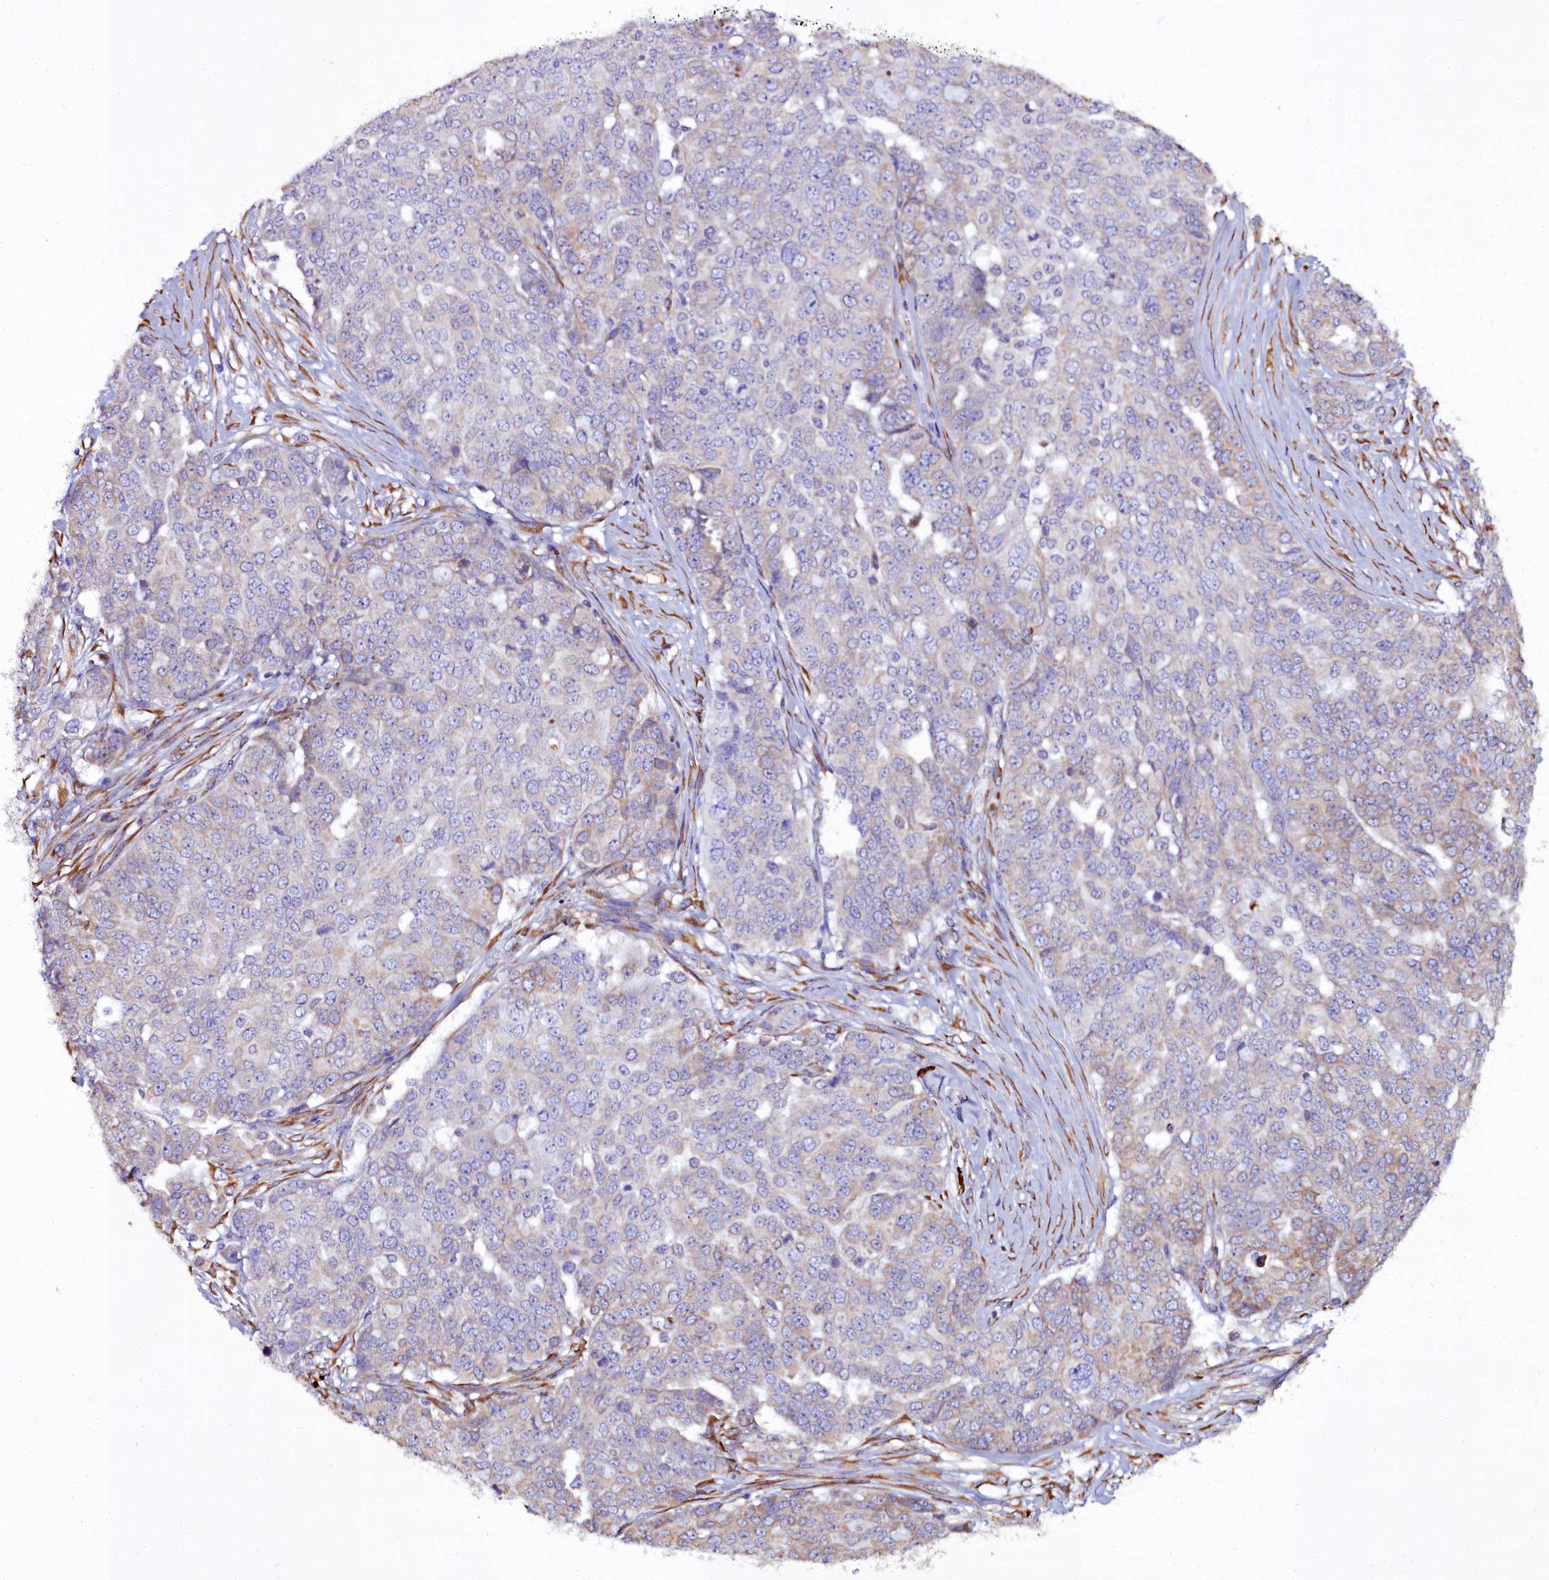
{"staining": {"intensity": "weak", "quantity": "<25%", "location": "cytoplasmic/membranous"}, "tissue": "ovarian cancer", "cell_type": "Tumor cells", "image_type": "cancer", "snomed": [{"axis": "morphology", "description": "Cystadenocarcinoma, serous, NOS"}, {"axis": "topography", "description": "Soft tissue"}, {"axis": "topography", "description": "Ovary"}], "caption": "DAB (3,3'-diaminobenzidine) immunohistochemical staining of serous cystadenocarcinoma (ovarian) exhibits no significant staining in tumor cells.", "gene": "TXNDC5", "patient": {"sex": "female", "age": 57}}